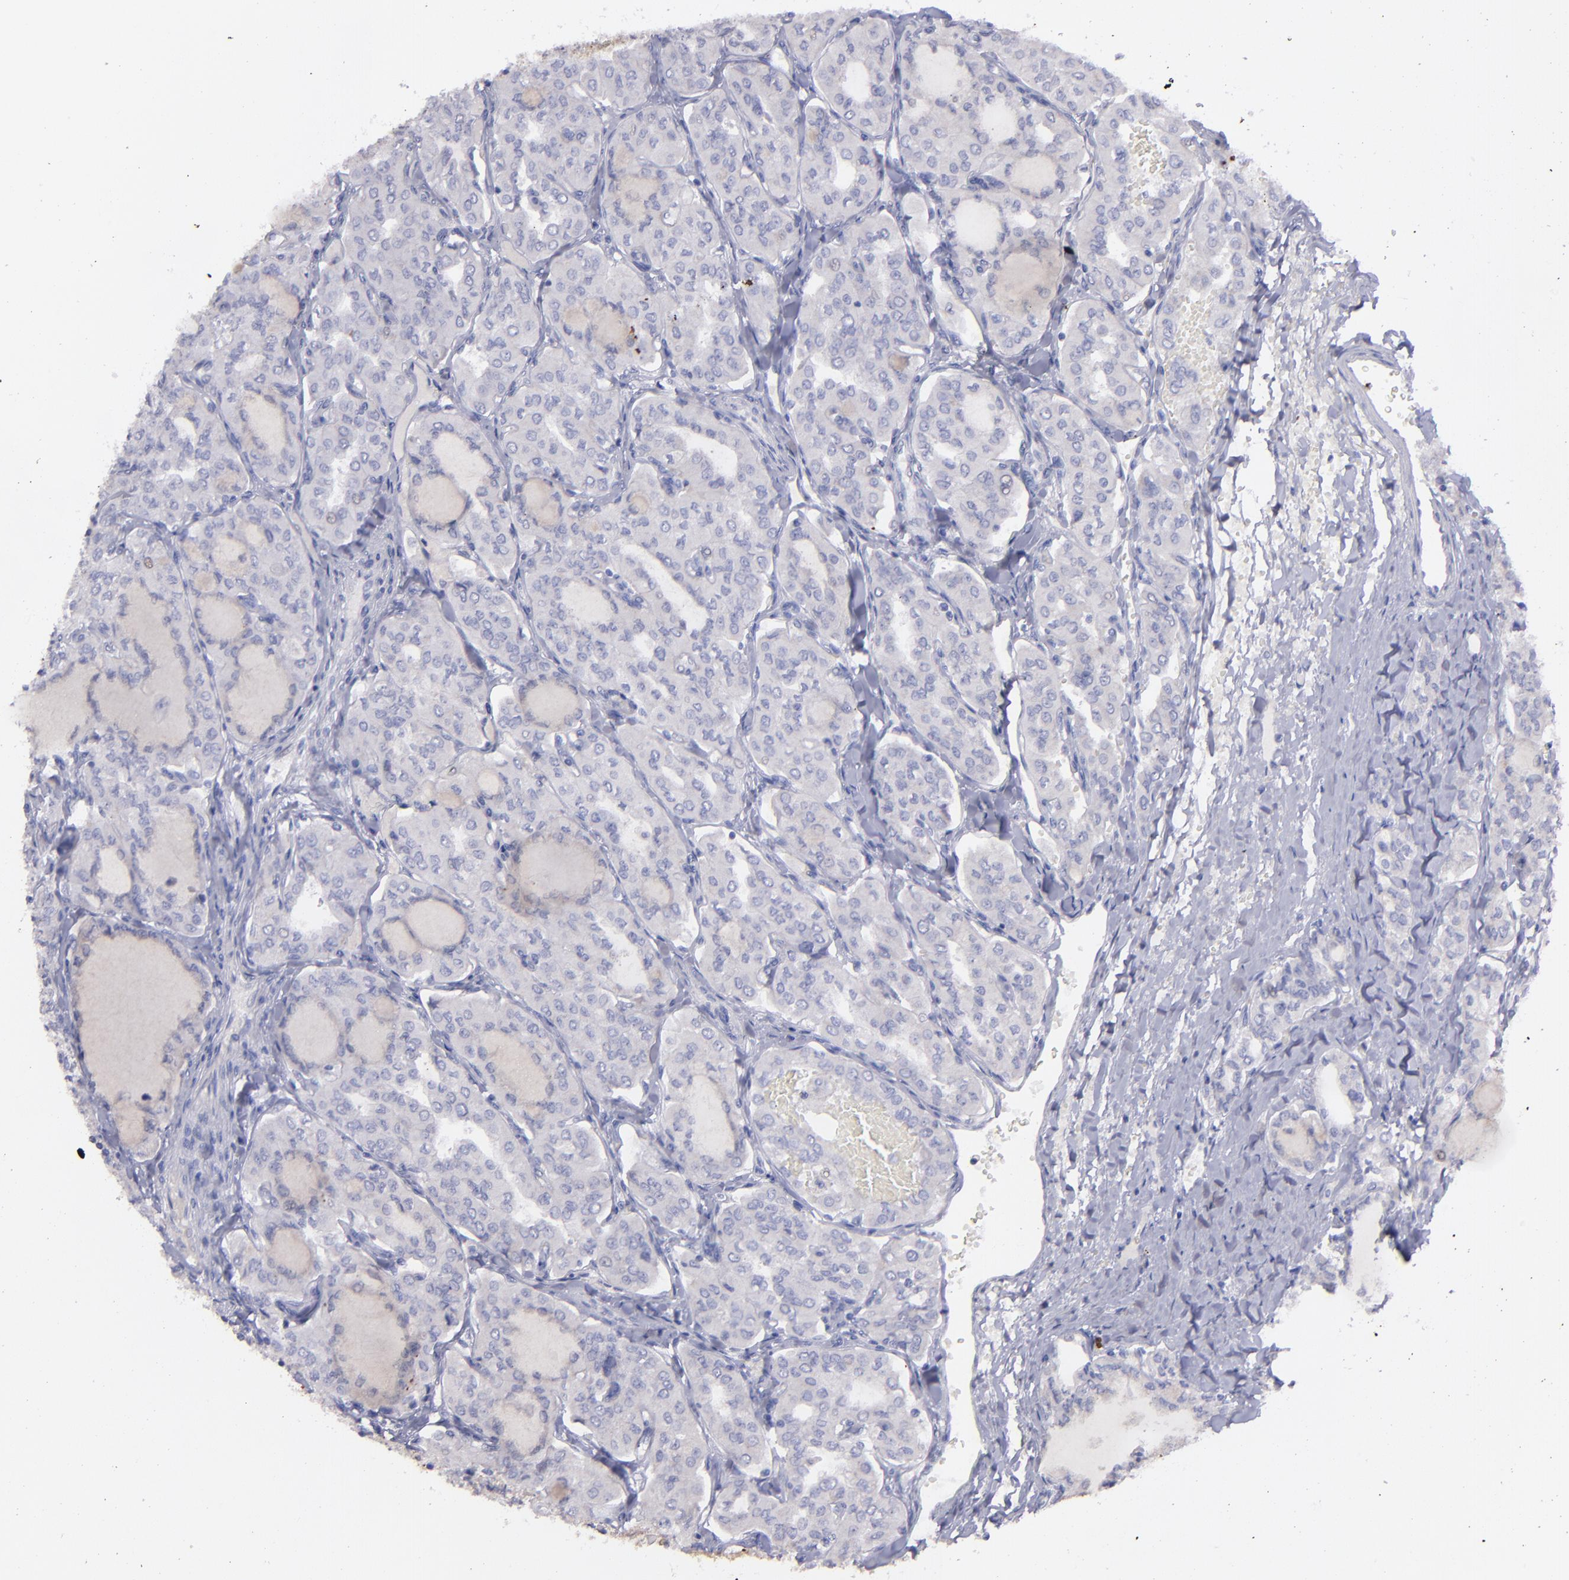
{"staining": {"intensity": "negative", "quantity": "none", "location": "none"}, "tissue": "thyroid cancer", "cell_type": "Tumor cells", "image_type": "cancer", "snomed": [{"axis": "morphology", "description": "Papillary adenocarcinoma, NOS"}, {"axis": "topography", "description": "Thyroid gland"}], "caption": "The image exhibits no significant positivity in tumor cells of papillary adenocarcinoma (thyroid).", "gene": "SNAP25", "patient": {"sex": "male", "age": 20}}